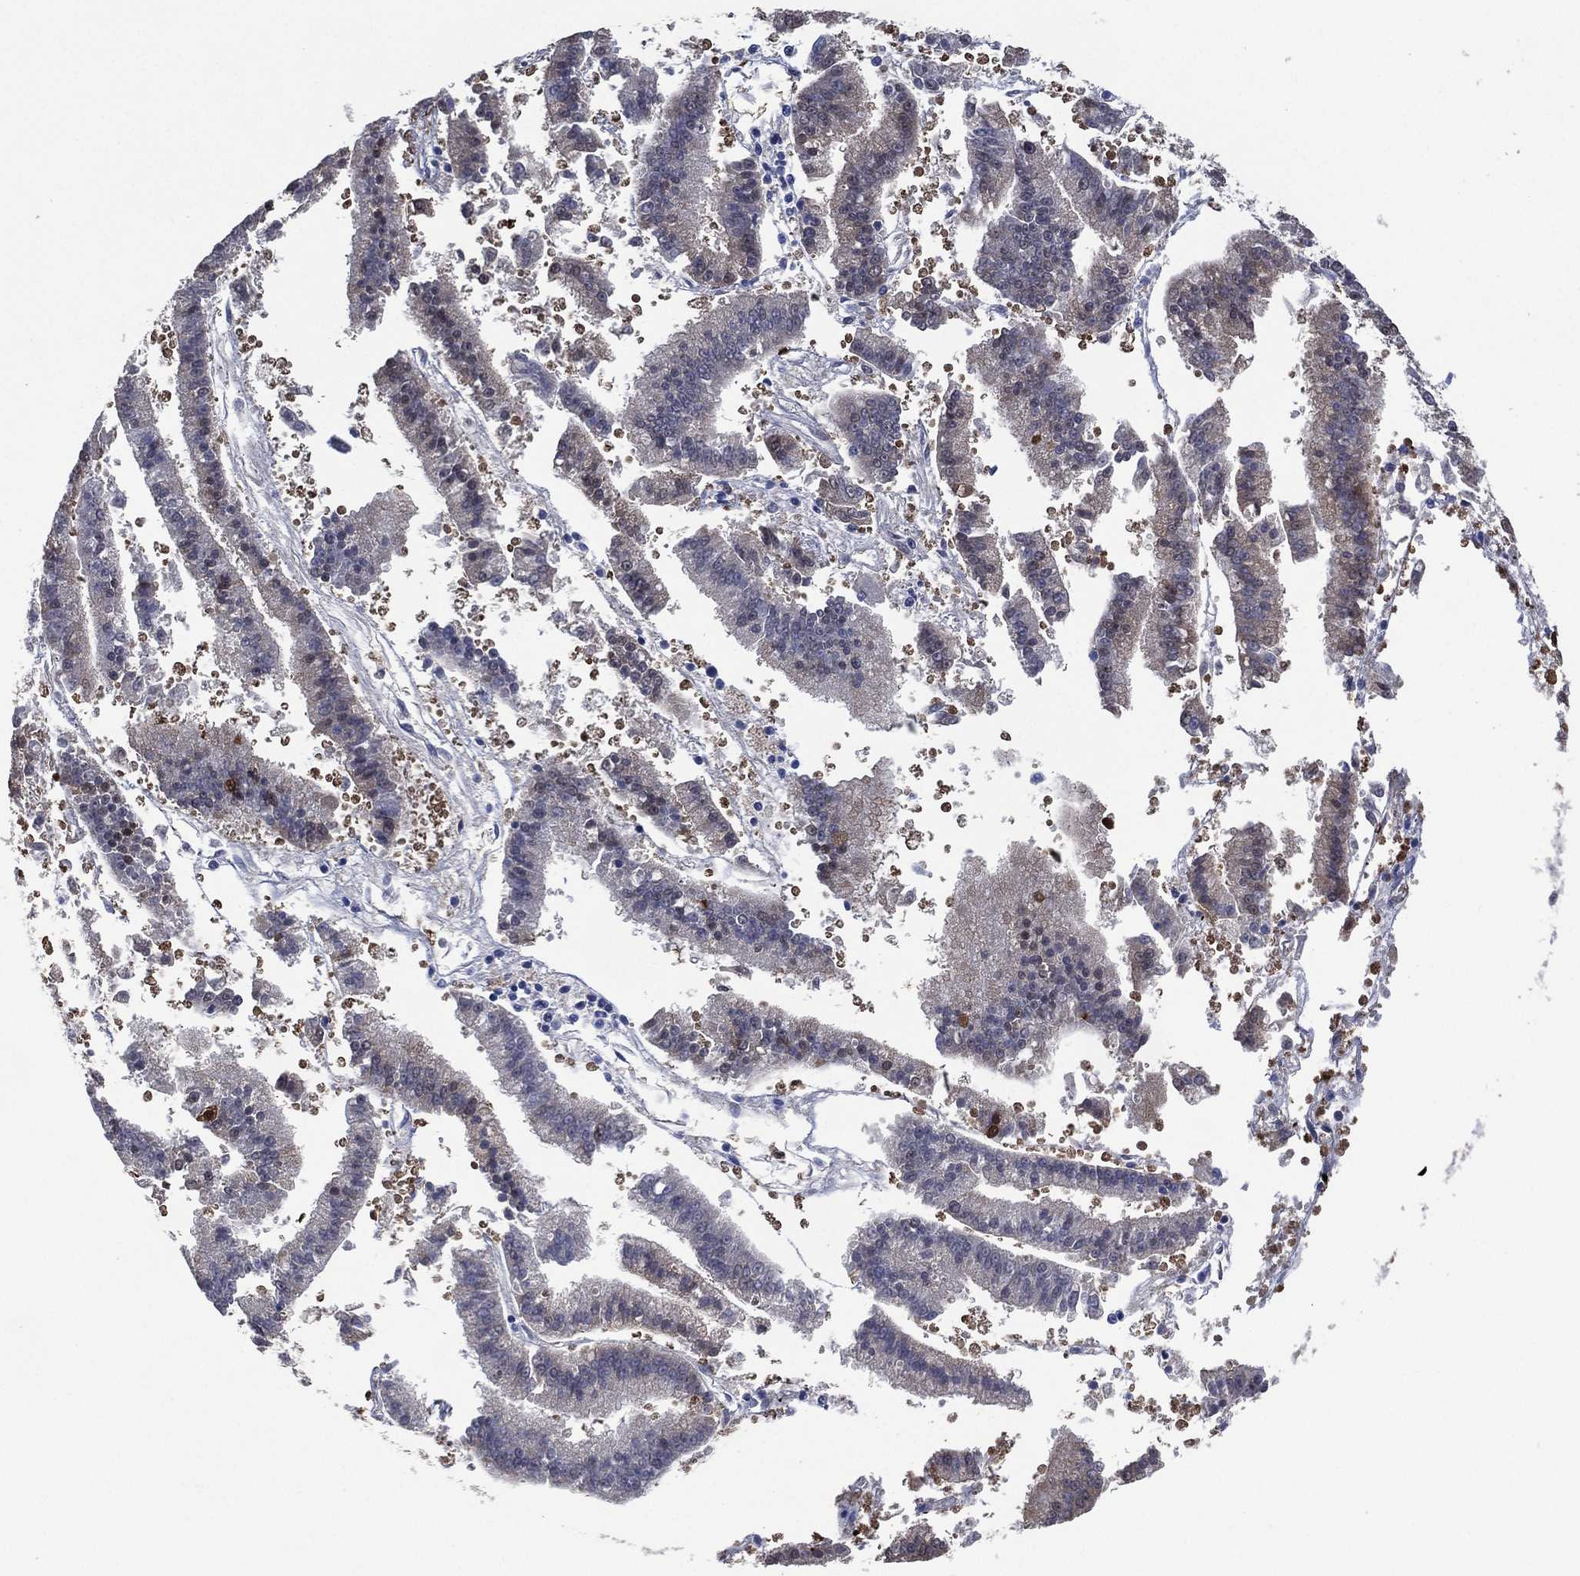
{"staining": {"intensity": "negative", "quantity": "none", "location": "none"}, "tissue": "endometrial cancer", "cell_type": "Tumor cells", "image_type": "cancer", "snomed": [{"axis": "morphology", "description": "Adenocarcinoma, NOS"}, {"axis": "topography", "description": "Endometrium"}], "caption": "A micrograph of human endometrial cancer is negative for staining in tumor cells.", "gene": "AK1", "patient": {"sex": "female", "age": 66}}